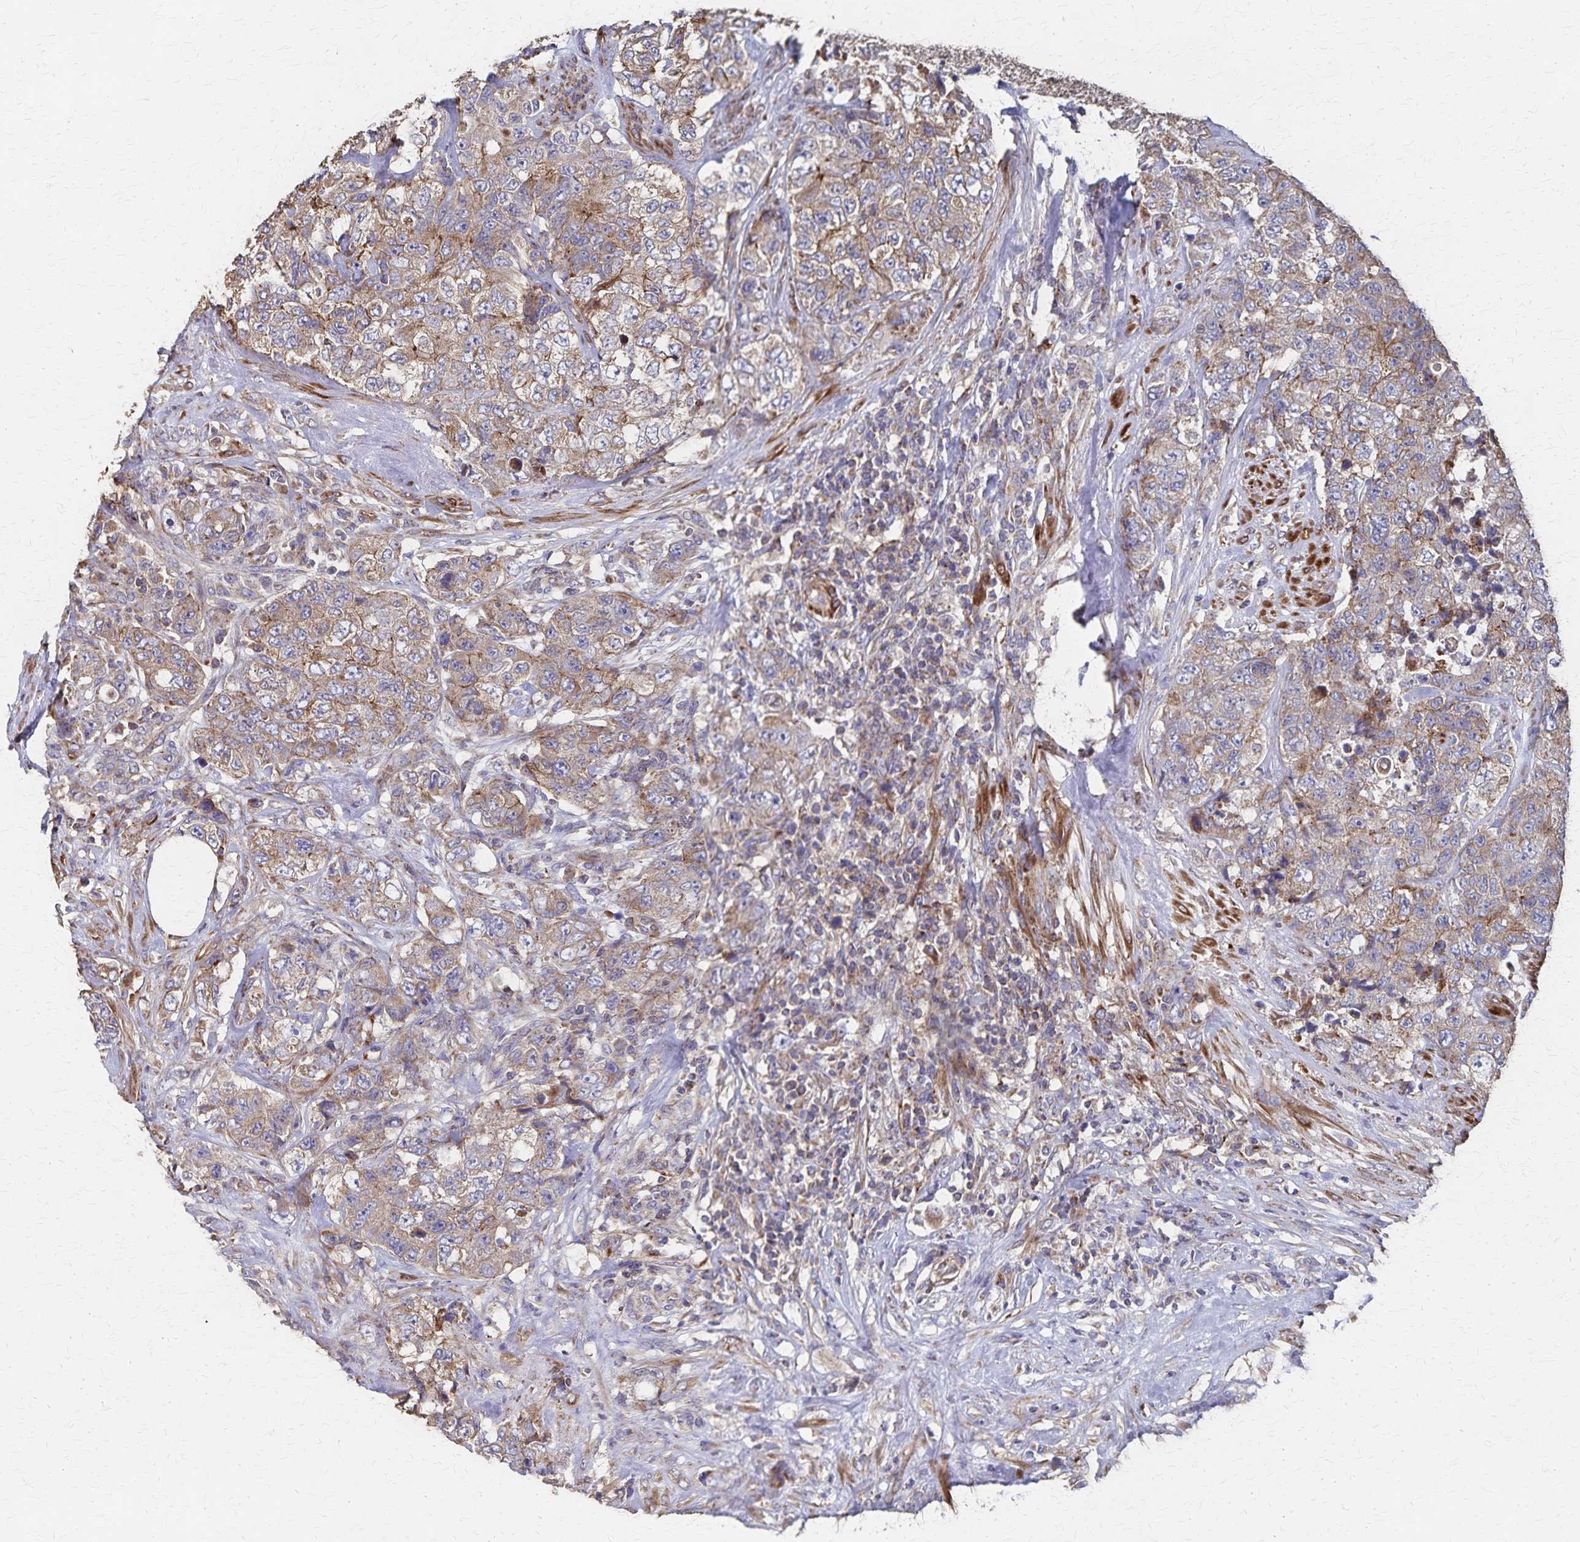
{"staining": {"intensity": "moderate", "quantity": ">75%", "location": "cytoplasmic/membranous"}, "tissue": "urothelial cancer", "cell_type": "Tumor cells", "image_type": "cancer", "snomed": [{"axis": "morphology", "description": "Urothelial carcinoma, High grade"}, {"axis": "topography", "description": "Urinary bladder"}], "caption": "Human urothelial carcinoma (high-grade) stained with a protein marker reveals moderate staining in tumor cells.", "gene": "PGAP2", "patient": {"sex": "female", "age": 78}}